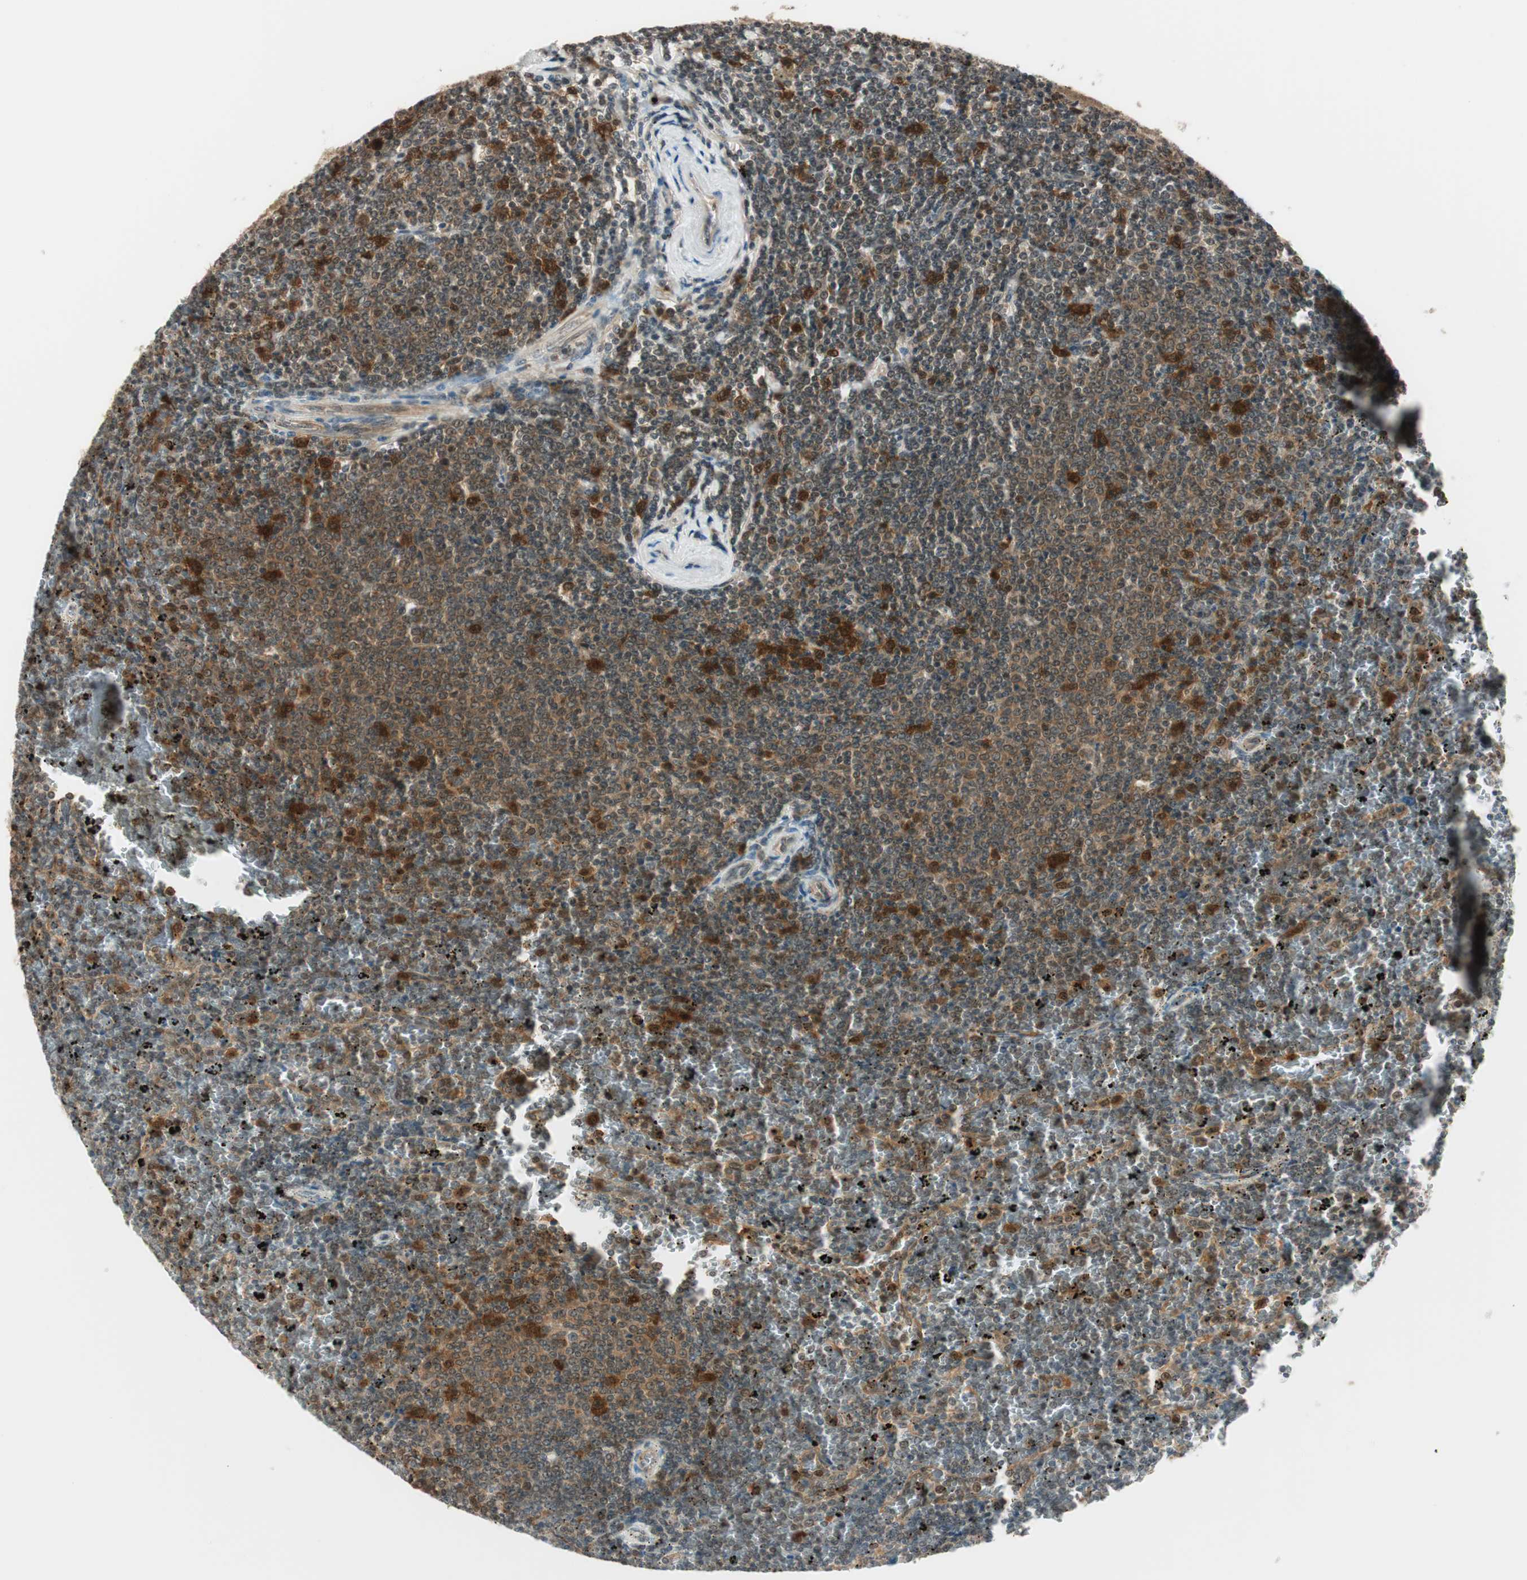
{"staining": {"intensity": "strong", "quantity": "<25%", "location": "cytoplasmic/membranous"}, "tissue": "lymphoma", "cell_type": "Tumor cells", "image_type": "cancer", "snomed": [{"axis": "morphology", "description": "Malignant lymphoma, non-Hodgkin's type, Low grade"}, {"axis": "topography", "description": "Spleen"}], "caption": "Immunohistochemistry (IHC) (DAB) staining of human low-grade malignant lymphoma, non-Hodgkin's type shows strong cytoplasmic/membranous protein expression in about <25% of tumor cells.", "gene": "IPO5", "patient": {"sex": "female", "age": 77}}